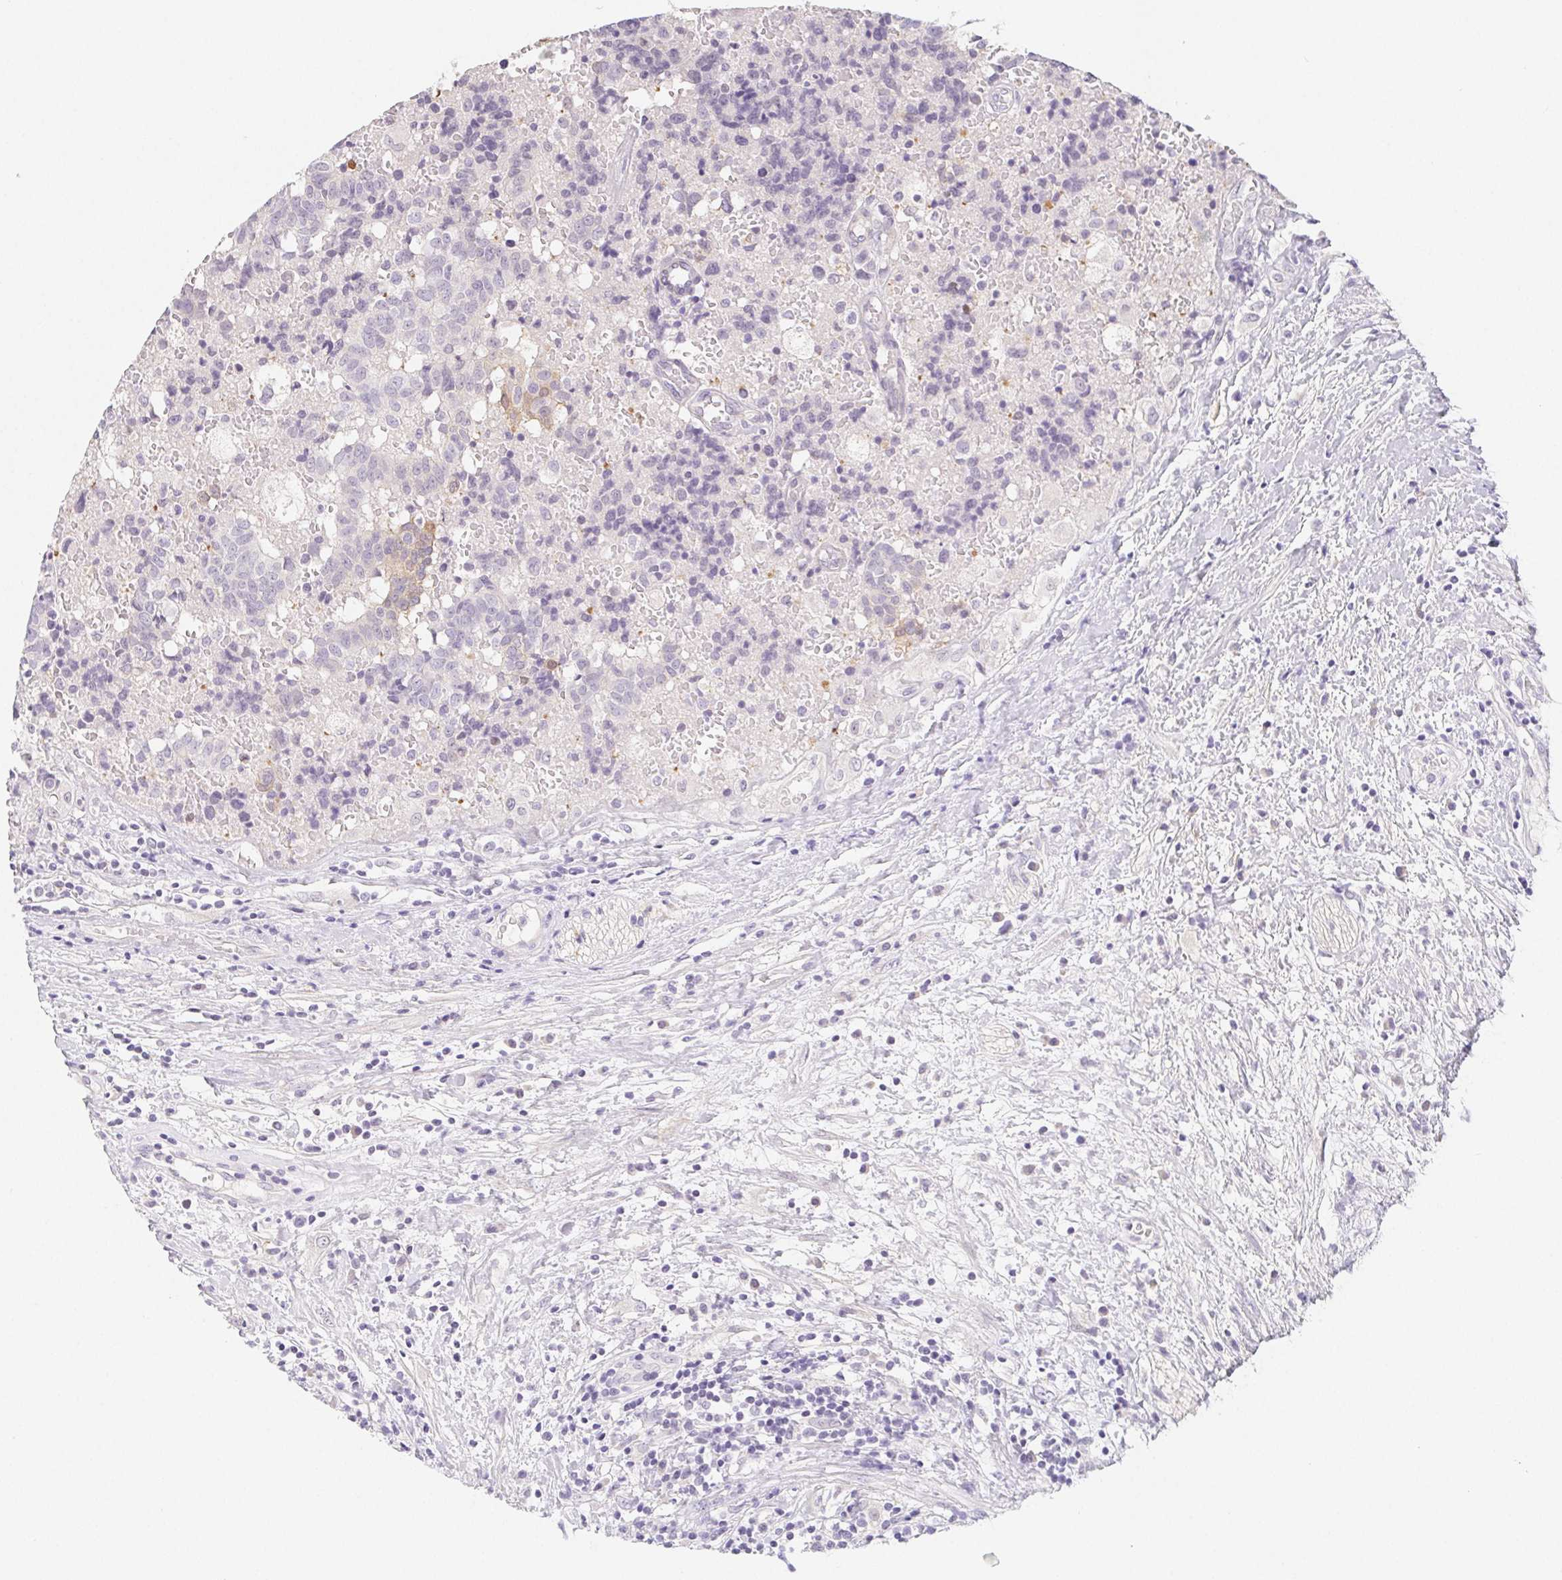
{"staining": {"intensity": "weak", "quantity": "<25%", "location": "cytoplasmic/membranous"}, "tissue": "prostate cancer", "cell_type": "Tumor cells", "image_type": "cancer", "snomed": [{"axis": "morphology", "description": "Adenocarcinoma, High grade"}, {"axis": "topography", "description": "Prostate and seminal vesicle, NOS"}], "caption": "Immunohistochemistry (IHC) of prostate cancer exhibits no staining in tumor cells. (Stains: DAB (3,3'-diaminobenzidine) immunohistochemistry (IHC) with hematoxylin counter stain, Microscopy: brightfield microscopy at high magnification).", "gene": "ZBBX", "patient": {"sex": "male", "age": 60}}